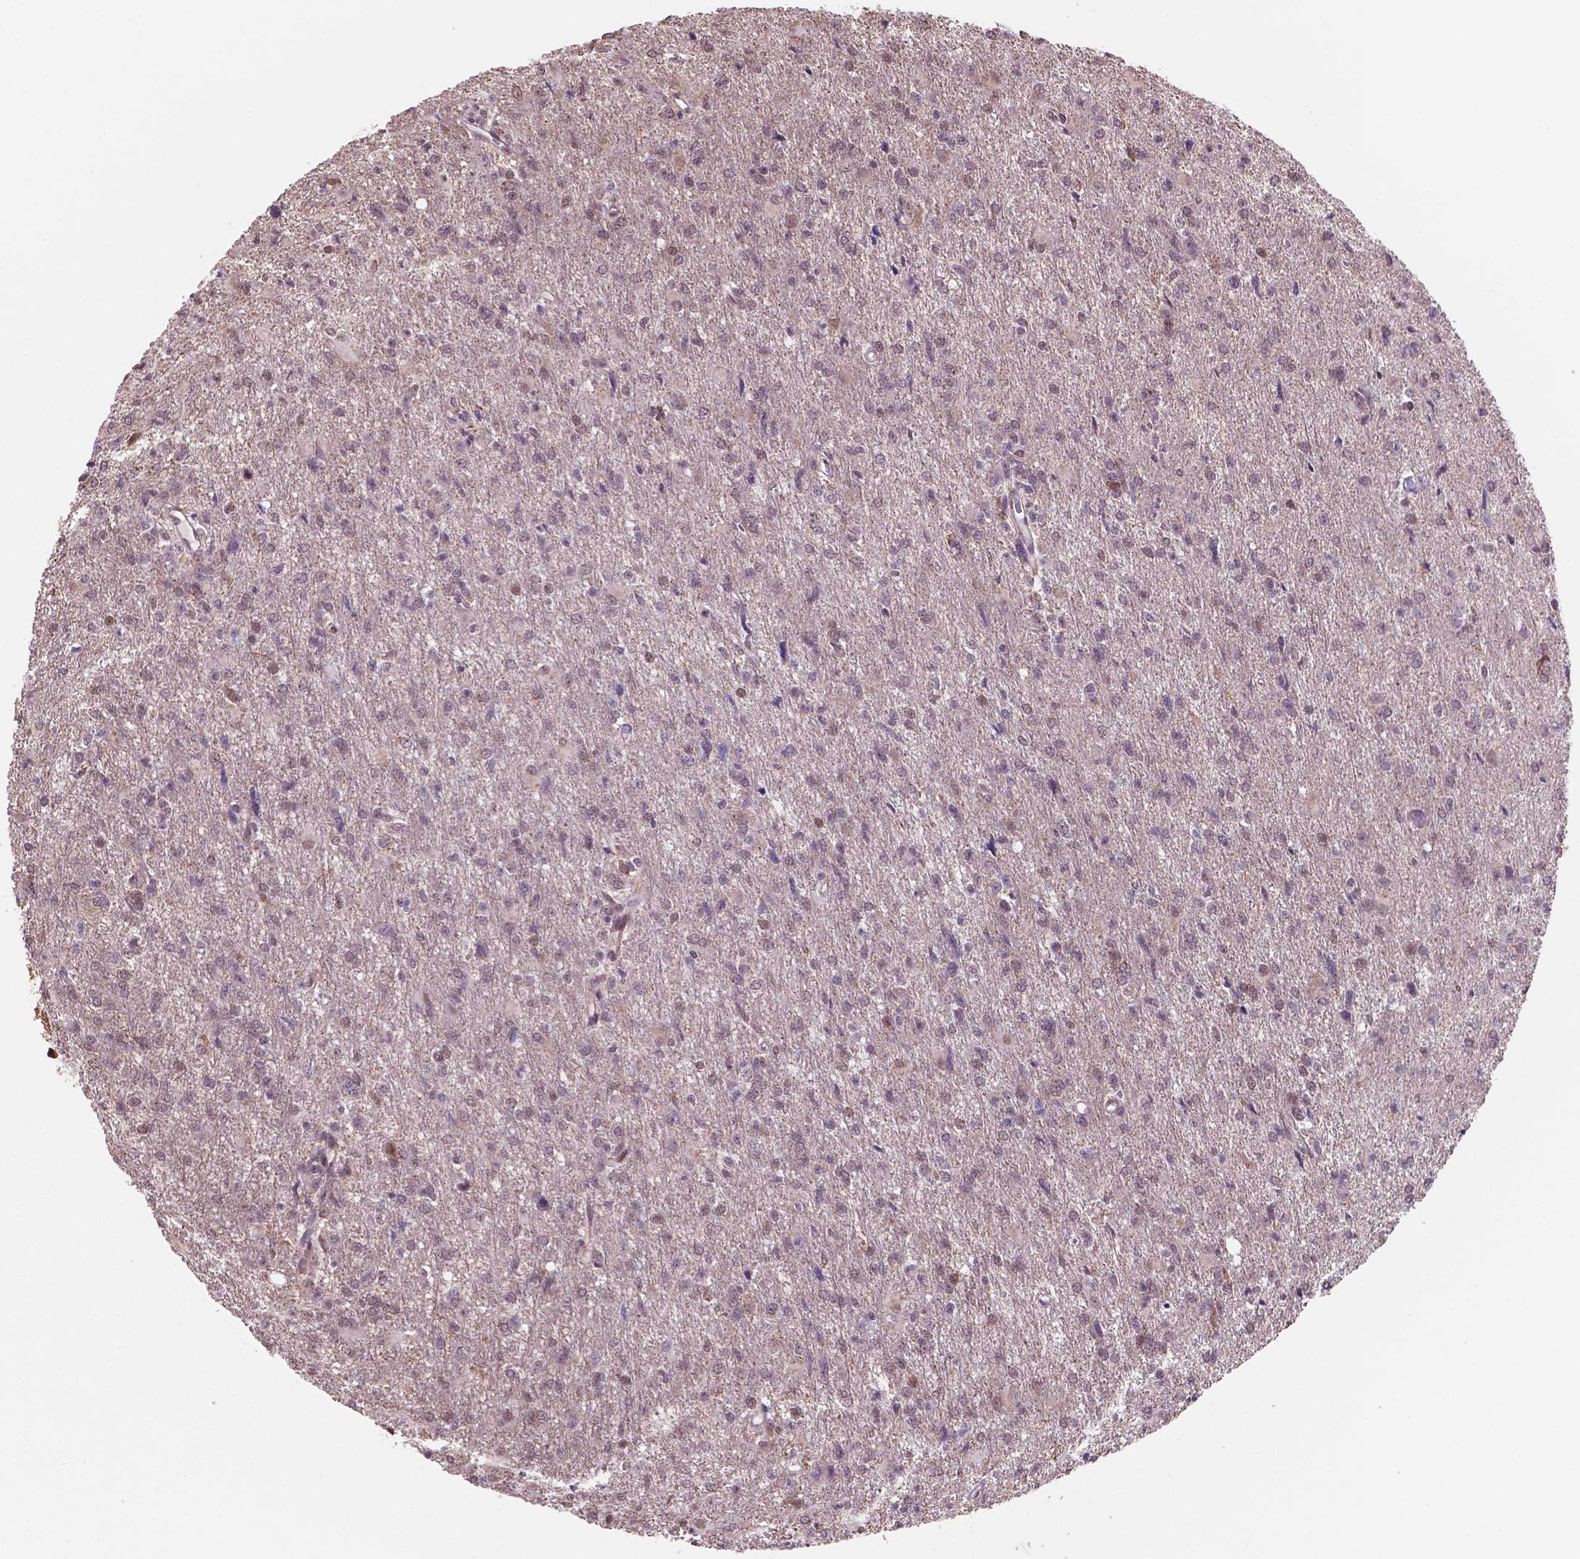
{"staining": {"intensity": "negative", "quantity": "none", "location": "none"}, "tissue": "glioma", "cell_type": "Tumor cells", "image_type": "cancer", "snomed": [{"axis": "morphology", "description": "Glioma, malignant, High grade"}, {"axis": "topography", "description": "Brain"}], "caption": "Immunohistochemistry (IHC) micrograph of neoplastic tissue: glioma stained with DAB reveals no significant protein expression in tumor cells.", "gene": "NDUFA10", "patient": {"sex": "male", "age": 68}}